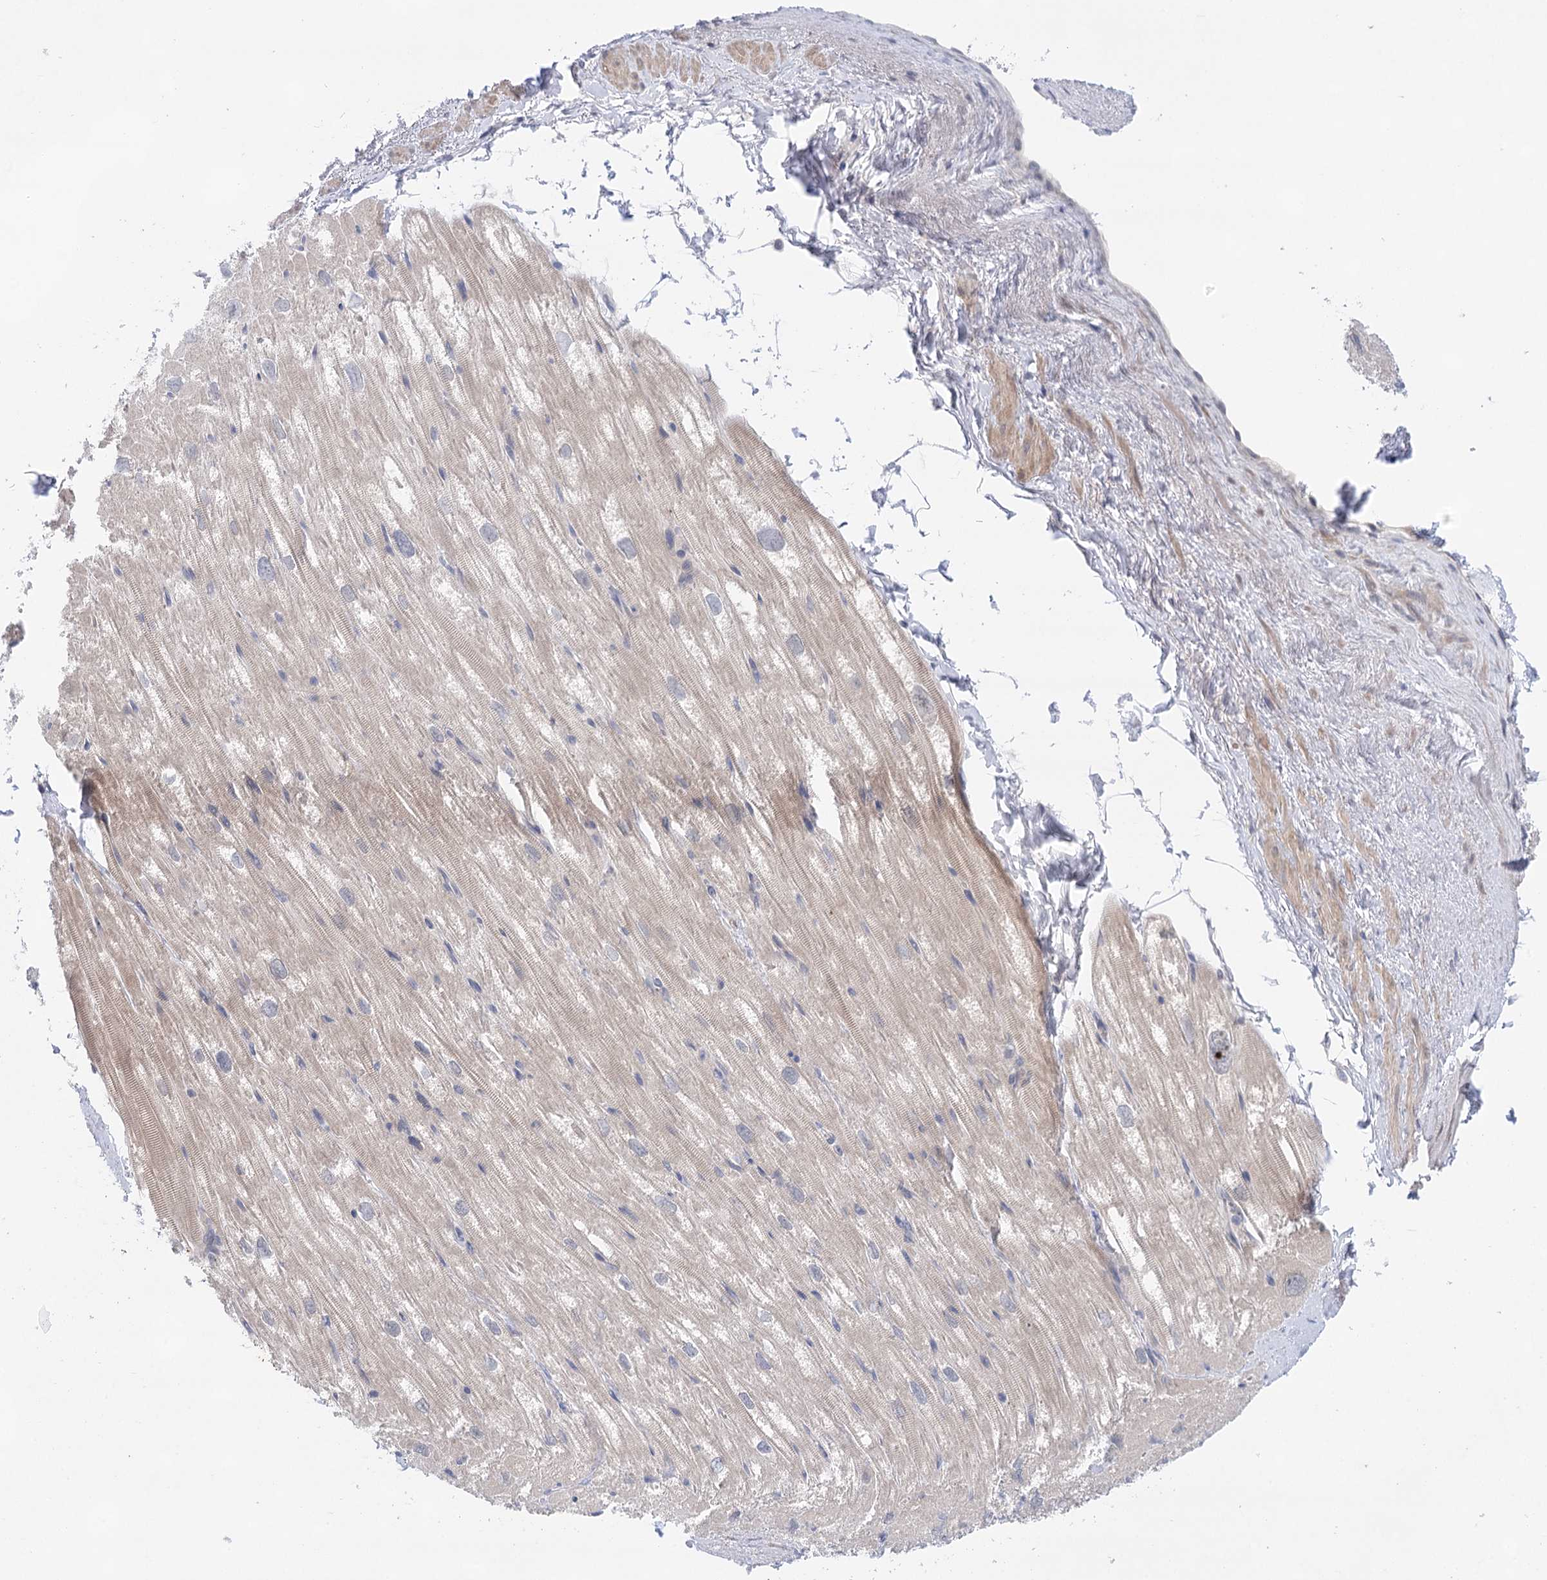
{"staining": {"intensity": "moderate", "quantity": ">75%", "location": "cytoplasmic/membranous"}, "tissue": "heart muscle", "cell_type": "Cardiomyocytes", "image_type": "normal", "snomed": [{"axis": "morphology", "description": "Normal tissue, NOS"}, {"axis": "topography", "description": "Heart"}], "caption": "Approximately >75% of cardiomyocytes in unremarkable heart muscle display moderate cytoplasmic/membranous protein staining as visualized by brown immunohistochemical staining.", "gene": "LALBA", "patient": {"sex": "male", "age": 50}}